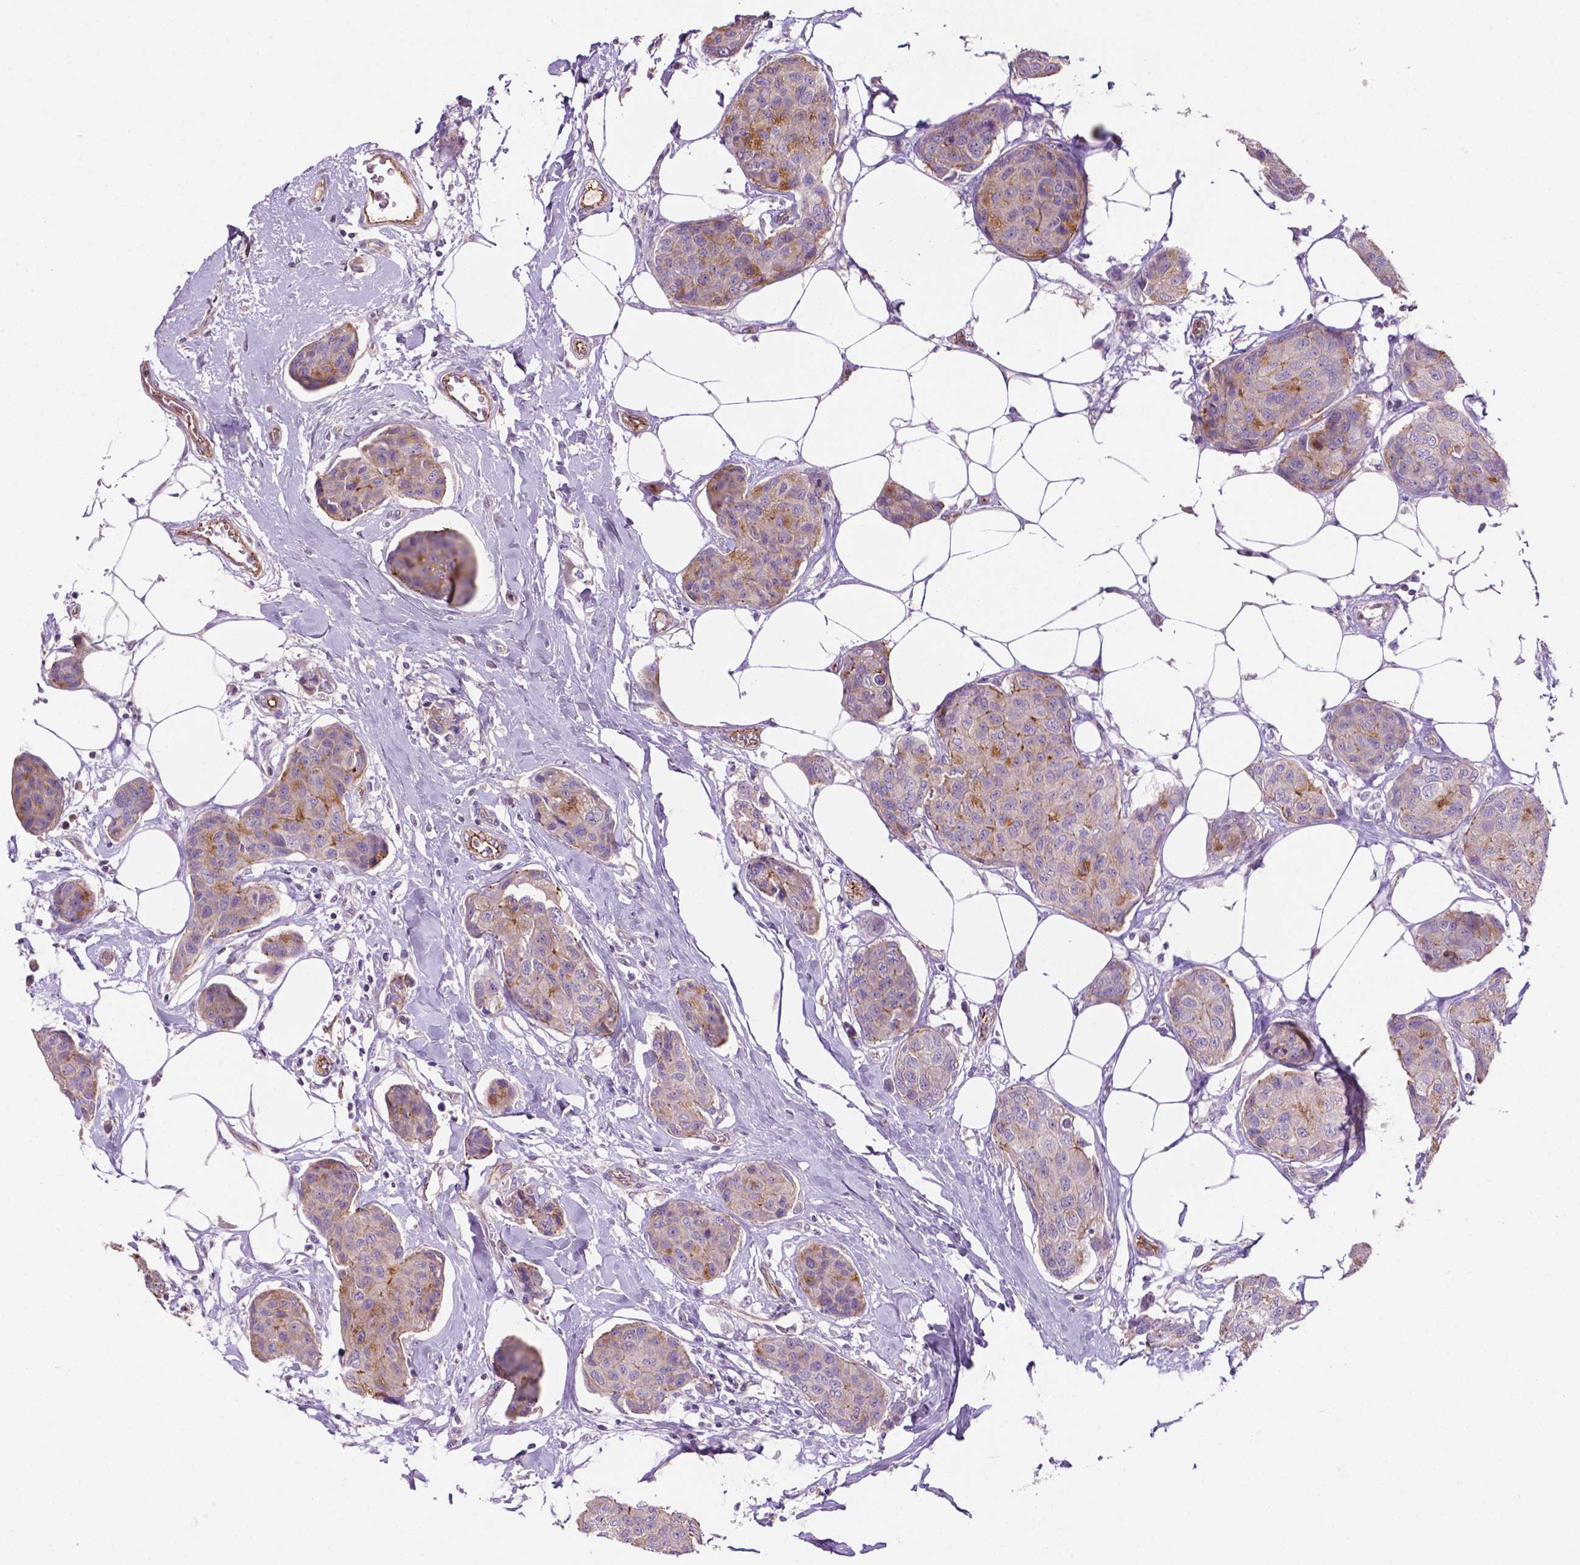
{"staining": {"intensity": "weak", "quantity": "<25%", "location": "cytoplasmic/membranous"}, "tissue": "breast cancer", "cell_type": "Tumor cells", "image_type": "cancer", "snomed": [{"axis": "morphology", "description": "Duct carcinoma"}, {"axis": "topography", "description": "Breast"}], "caption": "Immunohistochemistry micrograph of neoplastic tissue: human breast cancer stained with DAB (3,3'-diaminobenzidine) shows no significant protein expression in tumor cells.", "gene": "ARL5C", "patient": {"sex": "female", "age": 80}}